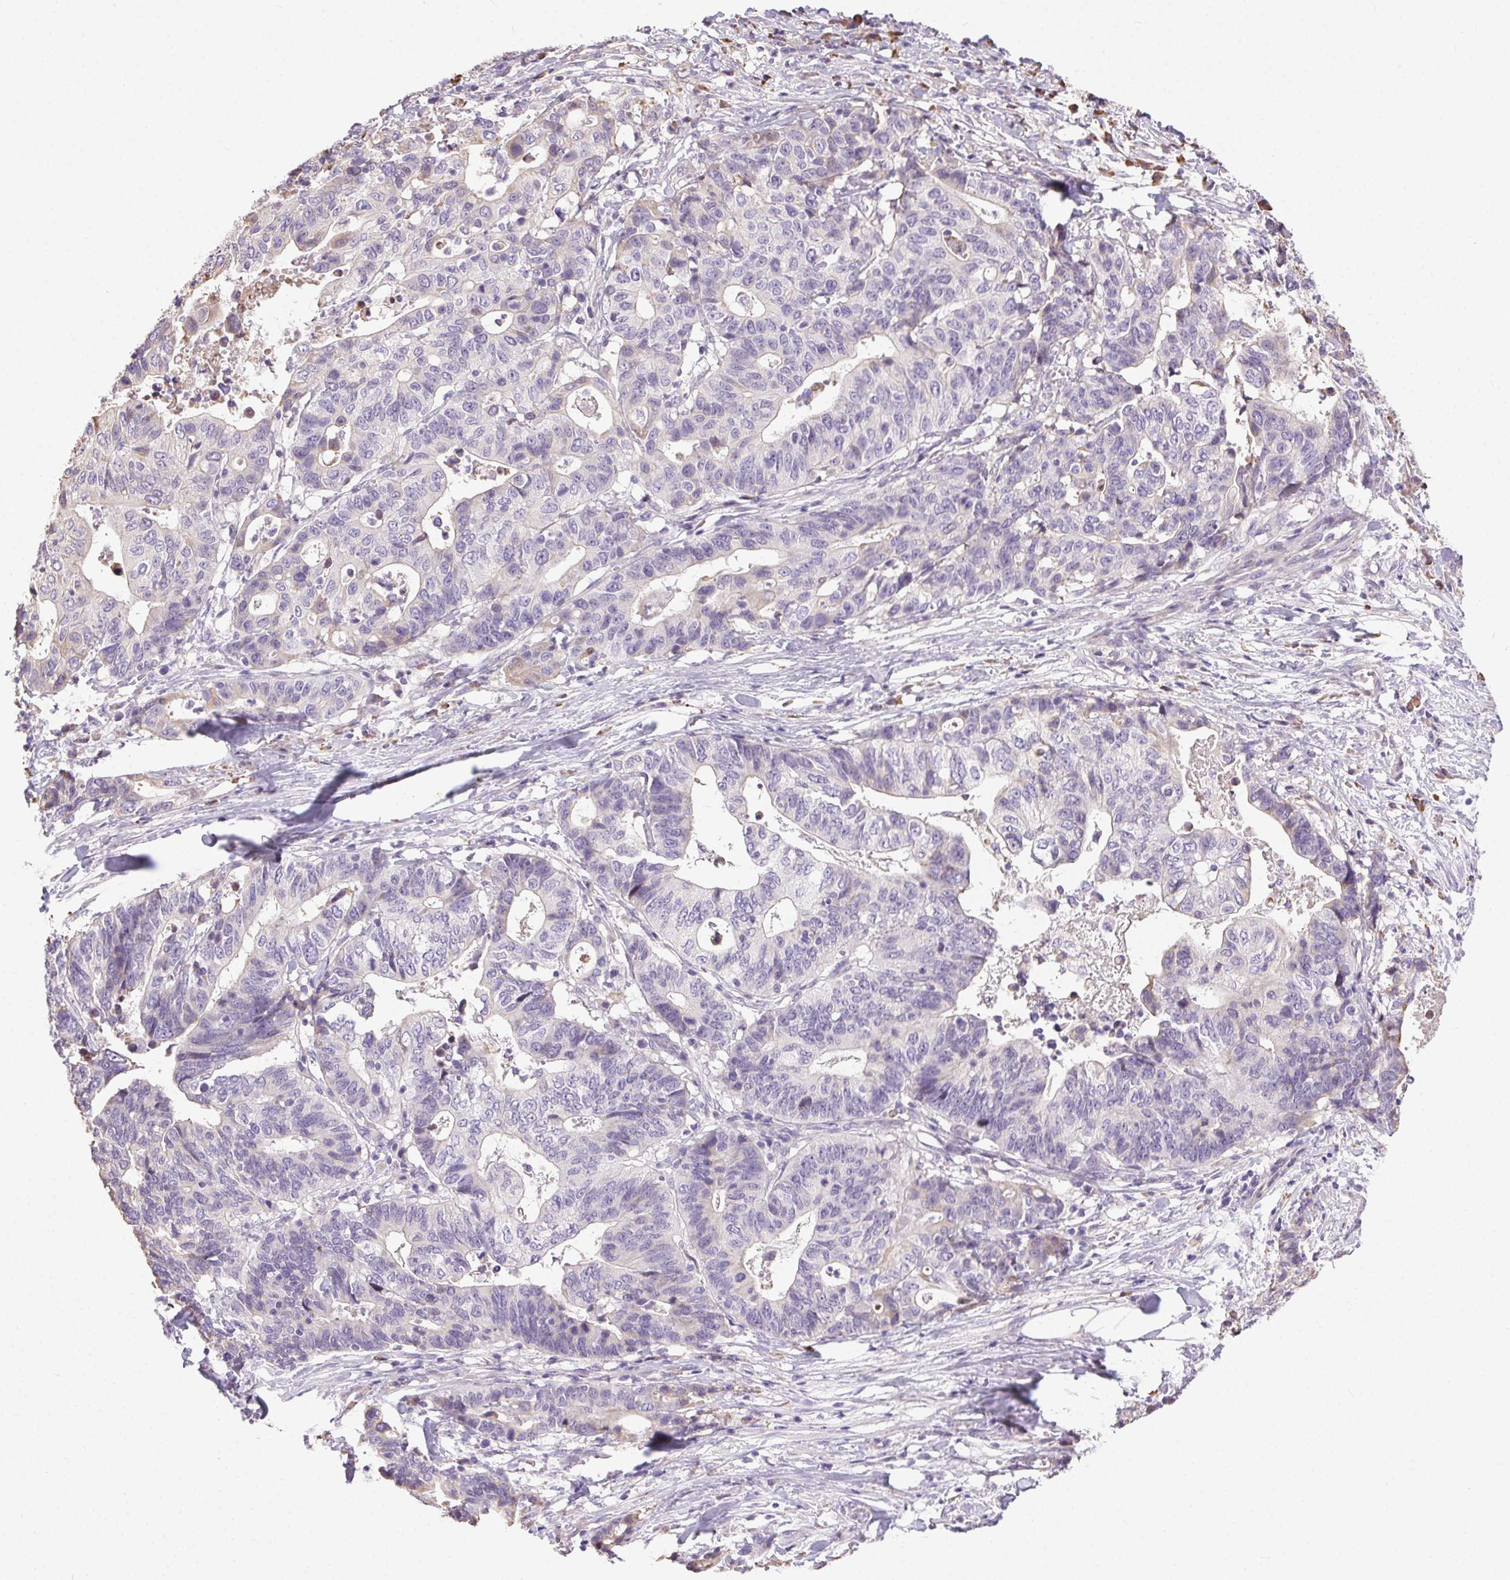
{"staining": {"intensity": "negative", "quantity": "none", "location": "none"}, "tissue": "stomach cancer", "cell_type": "Tumor cells", "image_type": "cancer", "snomed": [{"axis": "morphology", "description": "Adenocarcinoma, NOS"}, {"axis": "topography", "description": "Stomach, upper"}], "caption": "This is a photomicrograph of immunohistochemistry (IHC) staining of stomach cancer, which shows no expression in tumor cells.", "gene": "SNX31", "patient": {"sex": "female", "age": 67}}